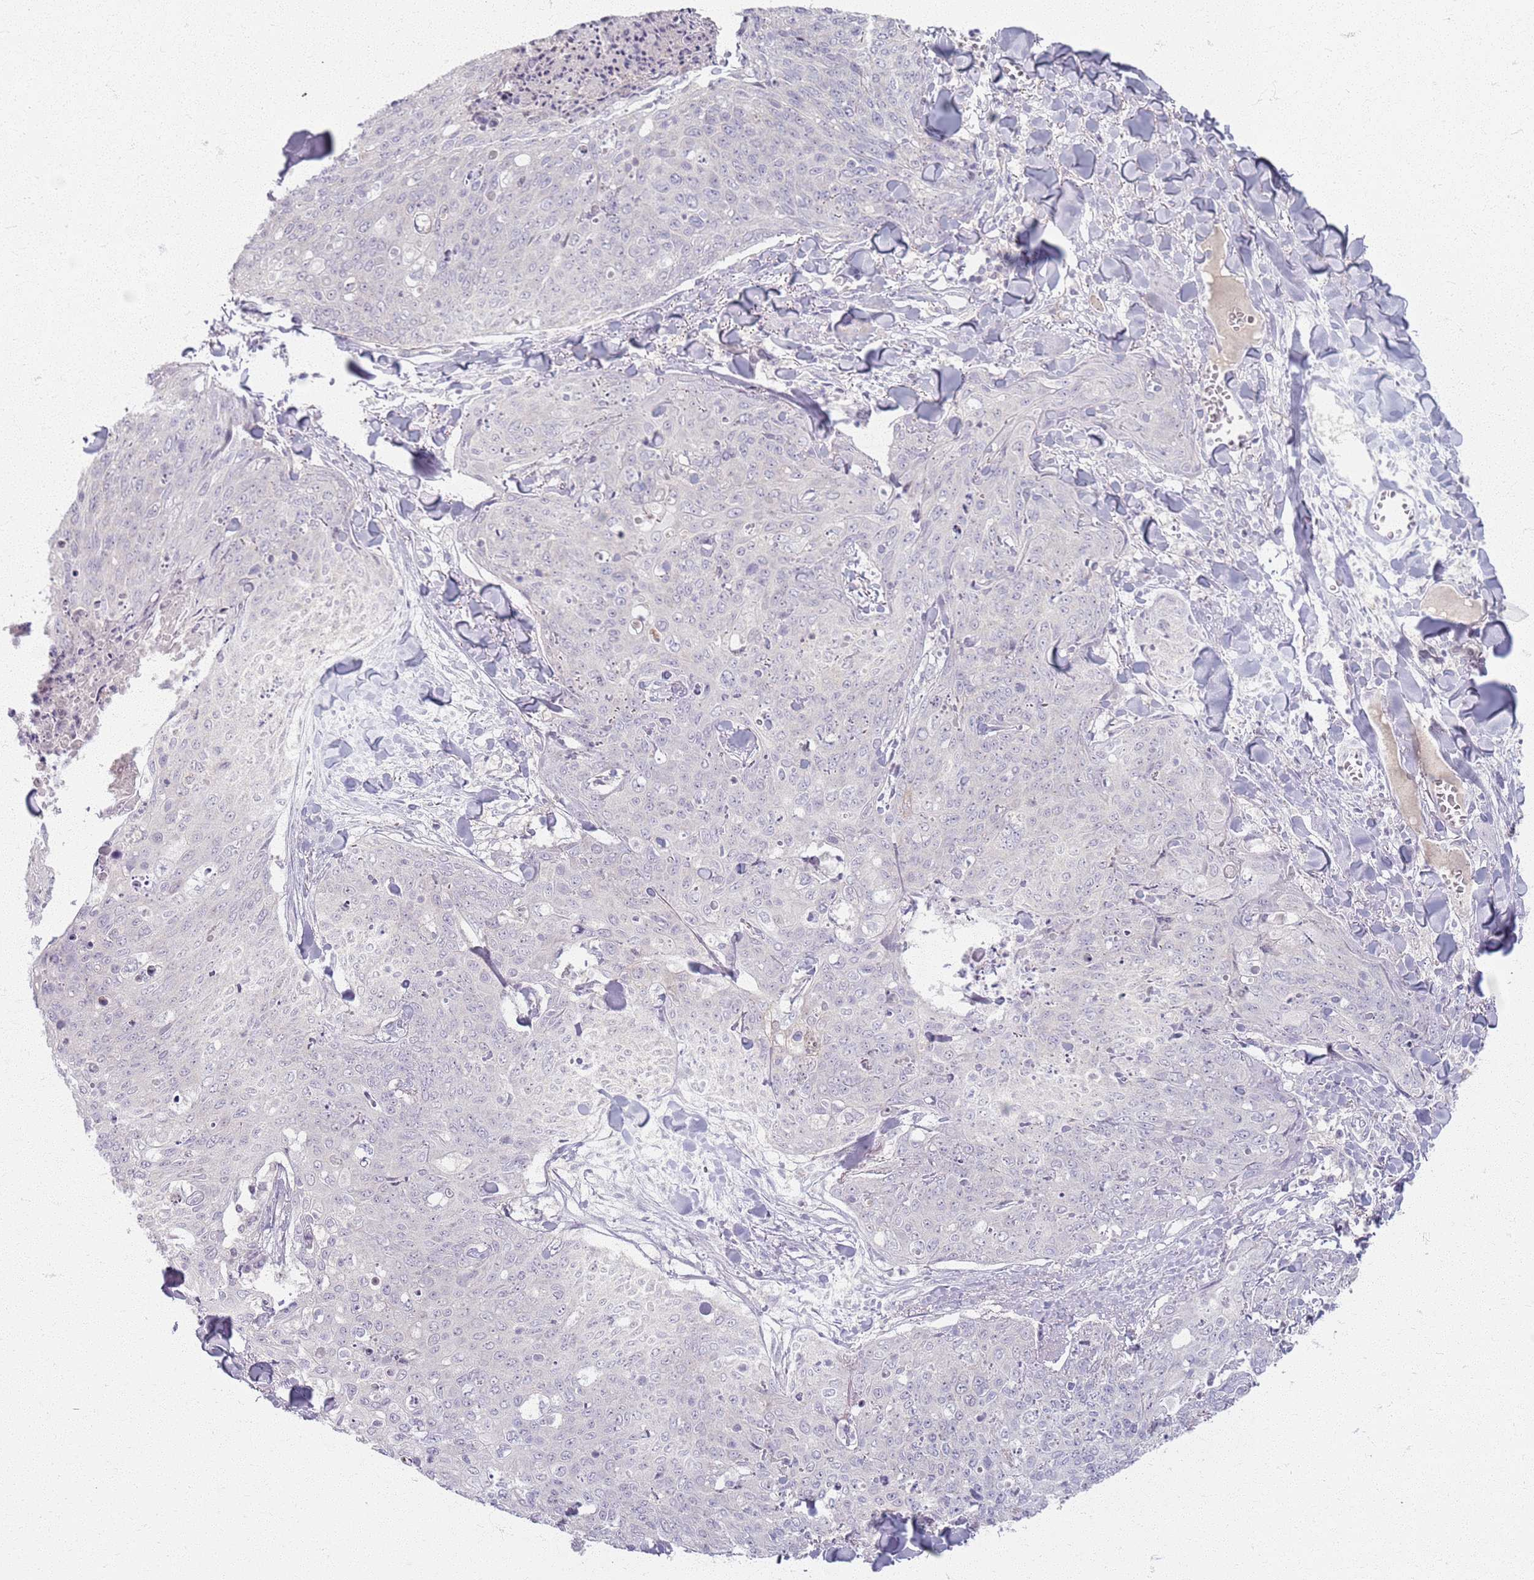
{"staining": {"intensity": "negative", "quantity": "none", "location": "none"}, "tissue": "skin cancer", "cell_type": "Tumor cells", "image_type": "cancer", "snomed": [{"axis": "morphology", "description": "Squamous cell carcinoma, NOS"}, {"axis": "topography", "description": "Skin"}, {"axis": "topography", "description": "Vulva"}], "caption": "IHC micrograph of neoplastic tissue: skin cancer stained with DAB (3,3'-diaminobenzidine) shows no significant protein positivity in tumor cells.", "gene": "CRIPT", "patient": {"sex": "female", "age": 85}}